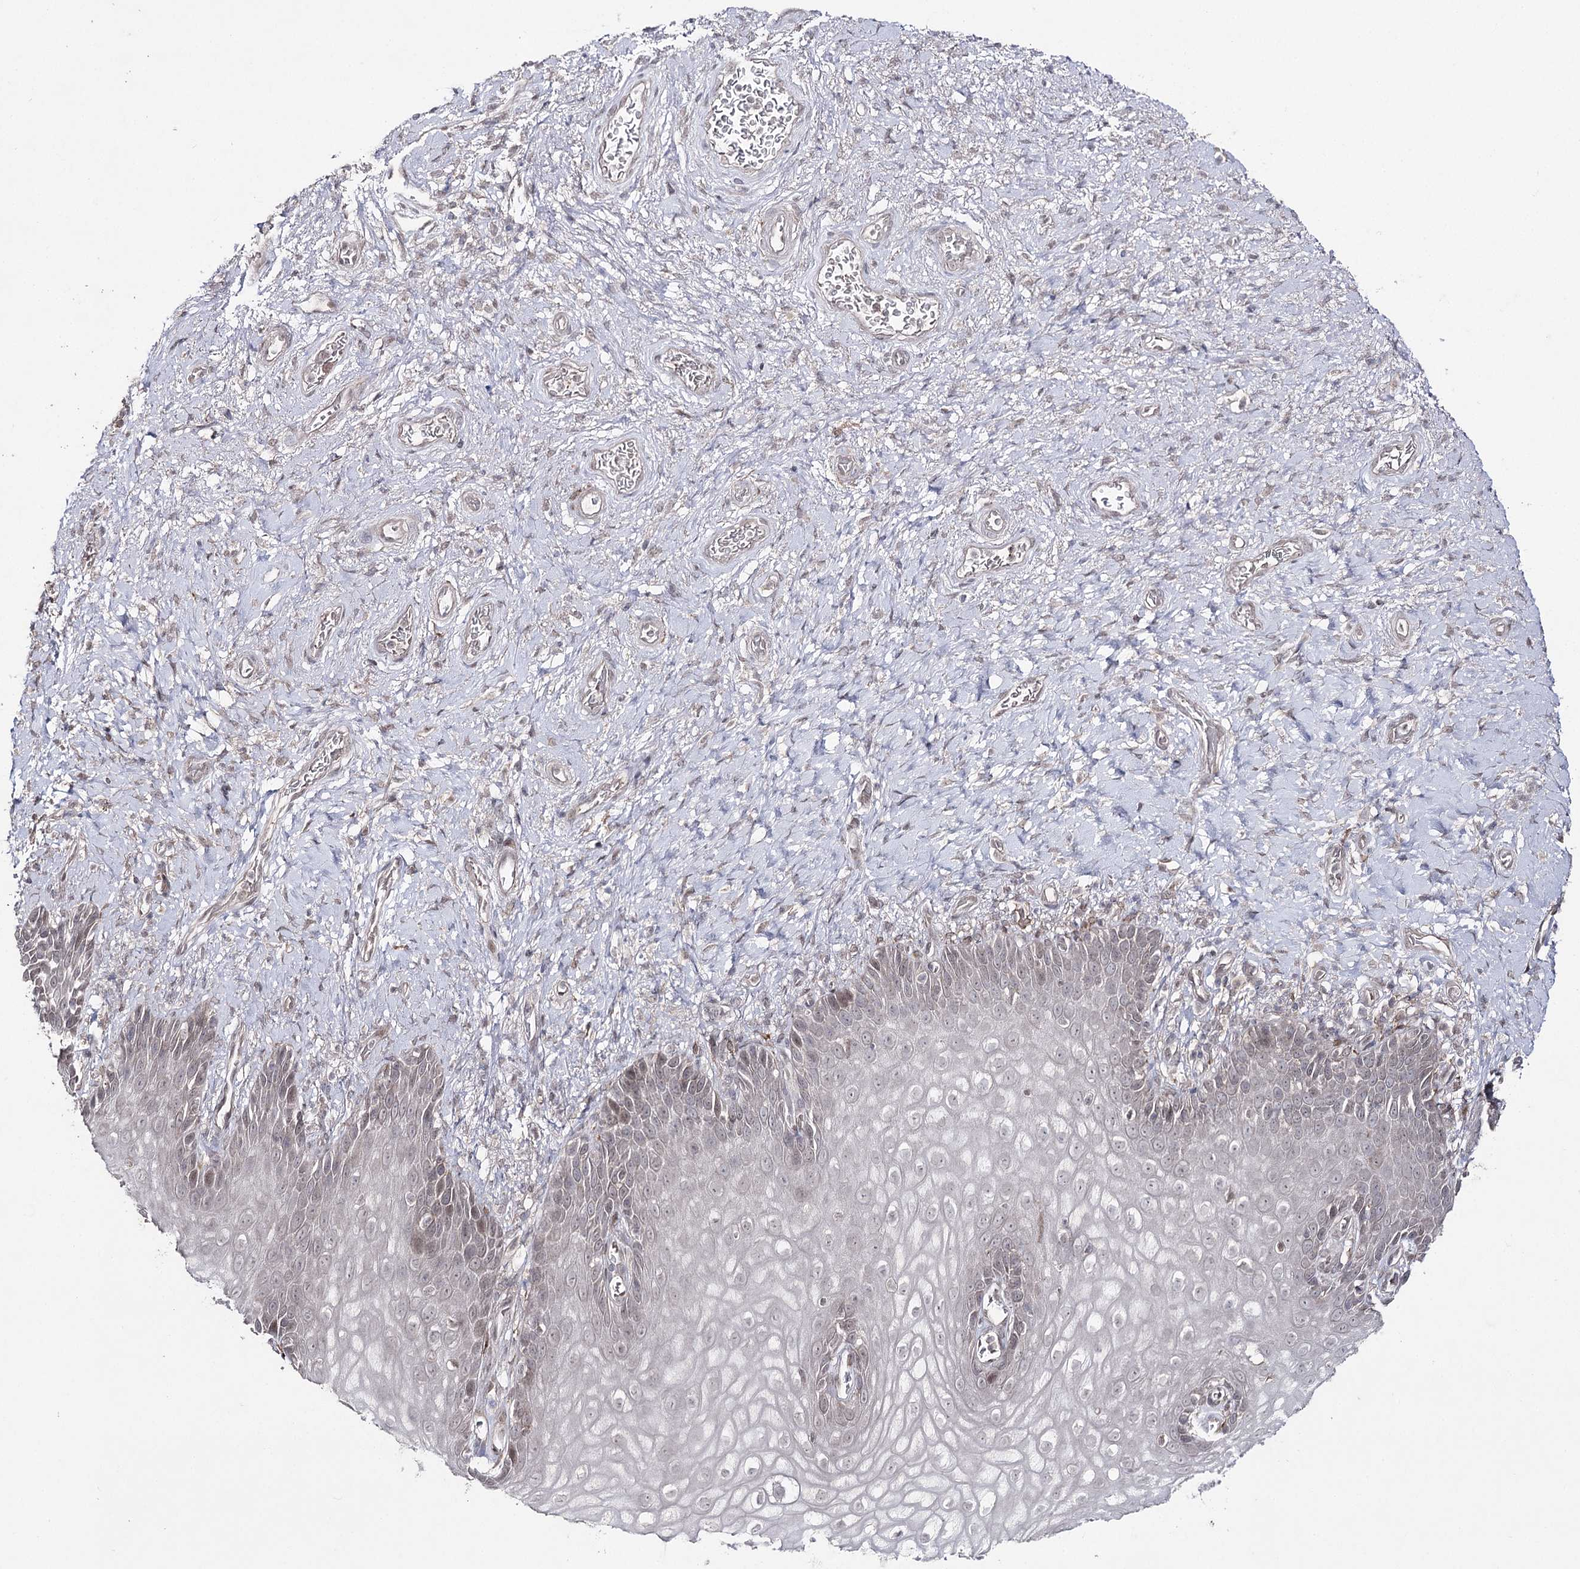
{"staining": {"intensity": "weak", "quantity": "<25%", "location": "nuclear"}, "tissue": "vagina", "cell_type": "Squamous epithelial cells", "image_type": "normal", "snomed": [{"axis": "morphology", "description": "Normal tissue, NOS"}, {"axis": "topography", "description": "Vagina"}], "caption": "Immunohistochemistry of normal vagina shows no expression in squamous epithelial cells. (Brightfield microscopy of DAB immunohistochemistry (IHC) at high magnification).", "gene": "HSD11B2", "patient": {"sex": "female", "age": 60}}